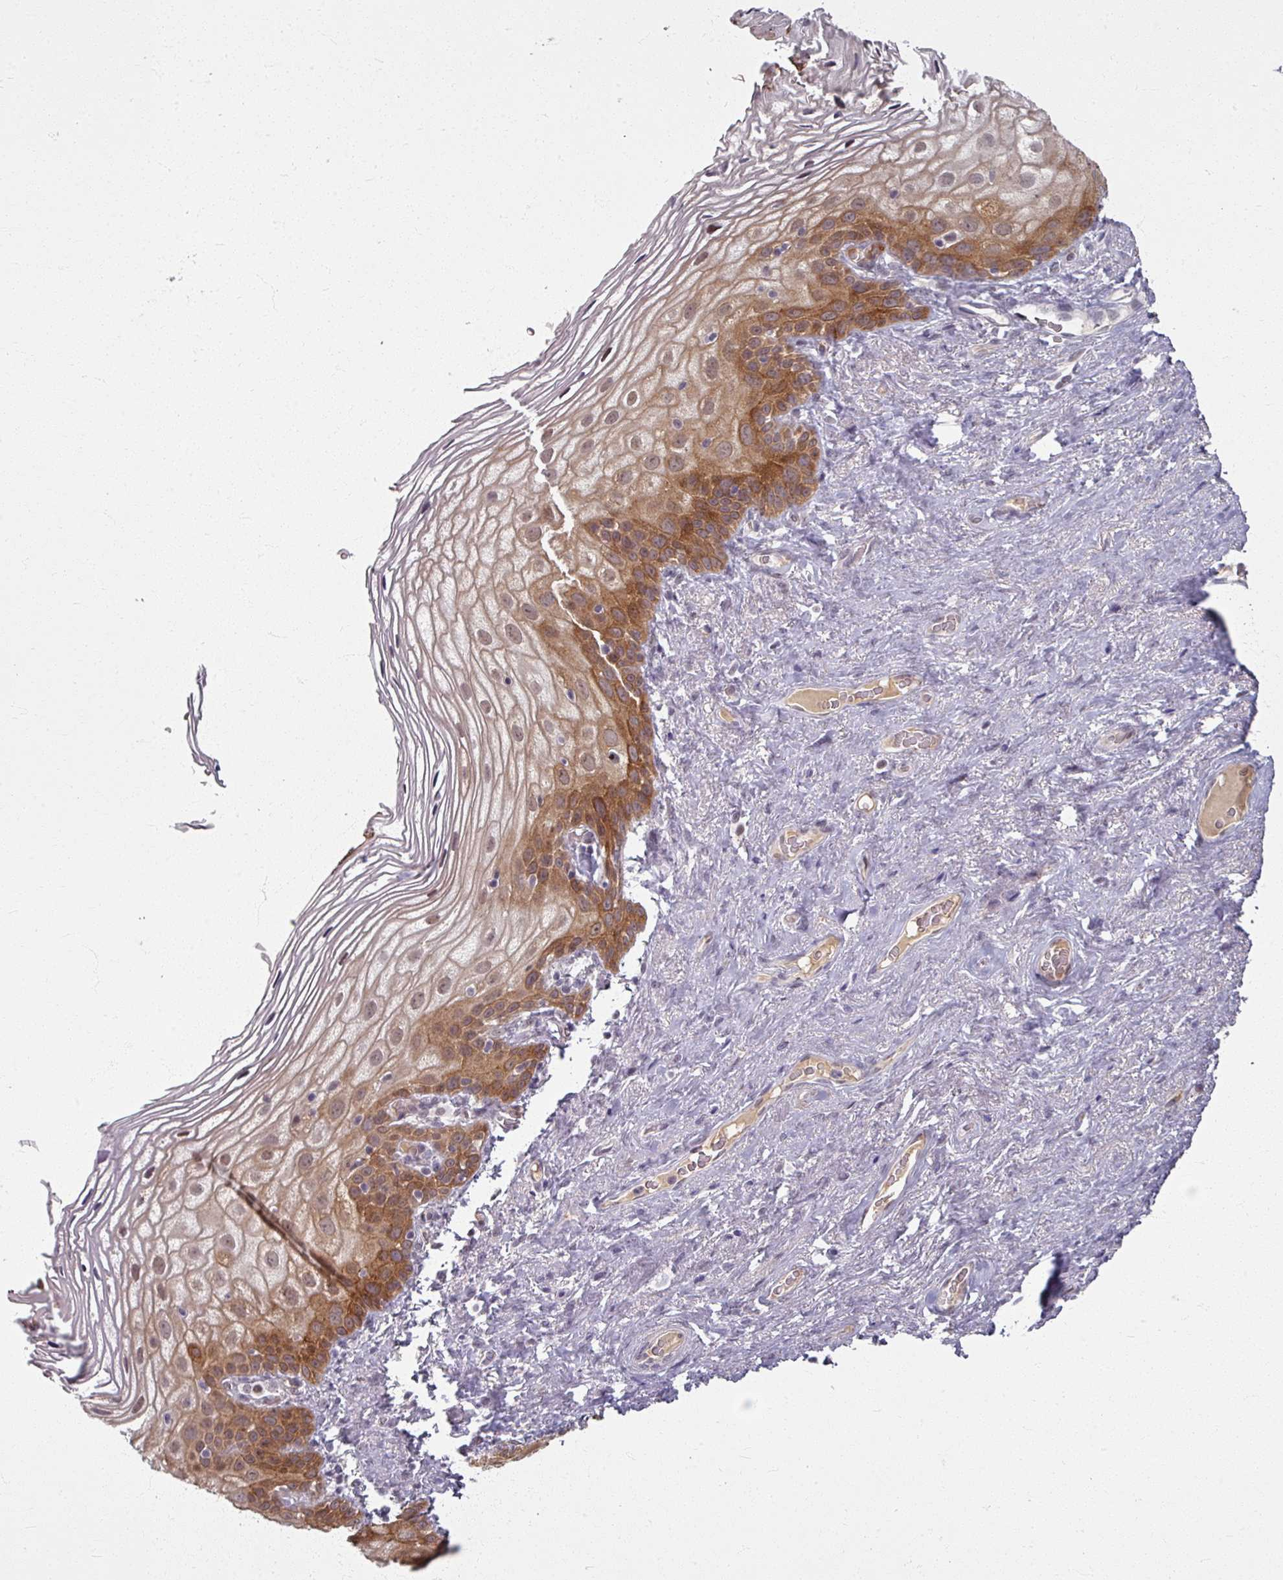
{"staining": {"intensity": "moderate", "quantity": ">75%", "location": "cytoplasmic/membranous"}, "tissue": "vagina", "cell_type": "Squamous epithelial cells", "image_type": "normal", "snomed": [{"axis": "morphology", "description": "Normal tissue, NOS"}, {"axis": "topography", "description": "Vagina"}, {"axis": "topography", "description": "Peripheral nerve tissue"}], "caption": "Protein expression analysis of benign vagina exhibits moderate cytoplasmic/membranous expression in about >75% of squamous epithelial cells. The protein of interest is shown in brown color, while the nuclei are stained blue.", "gene": "KLC3", "patient": {"sex": "female", "age": 71}}